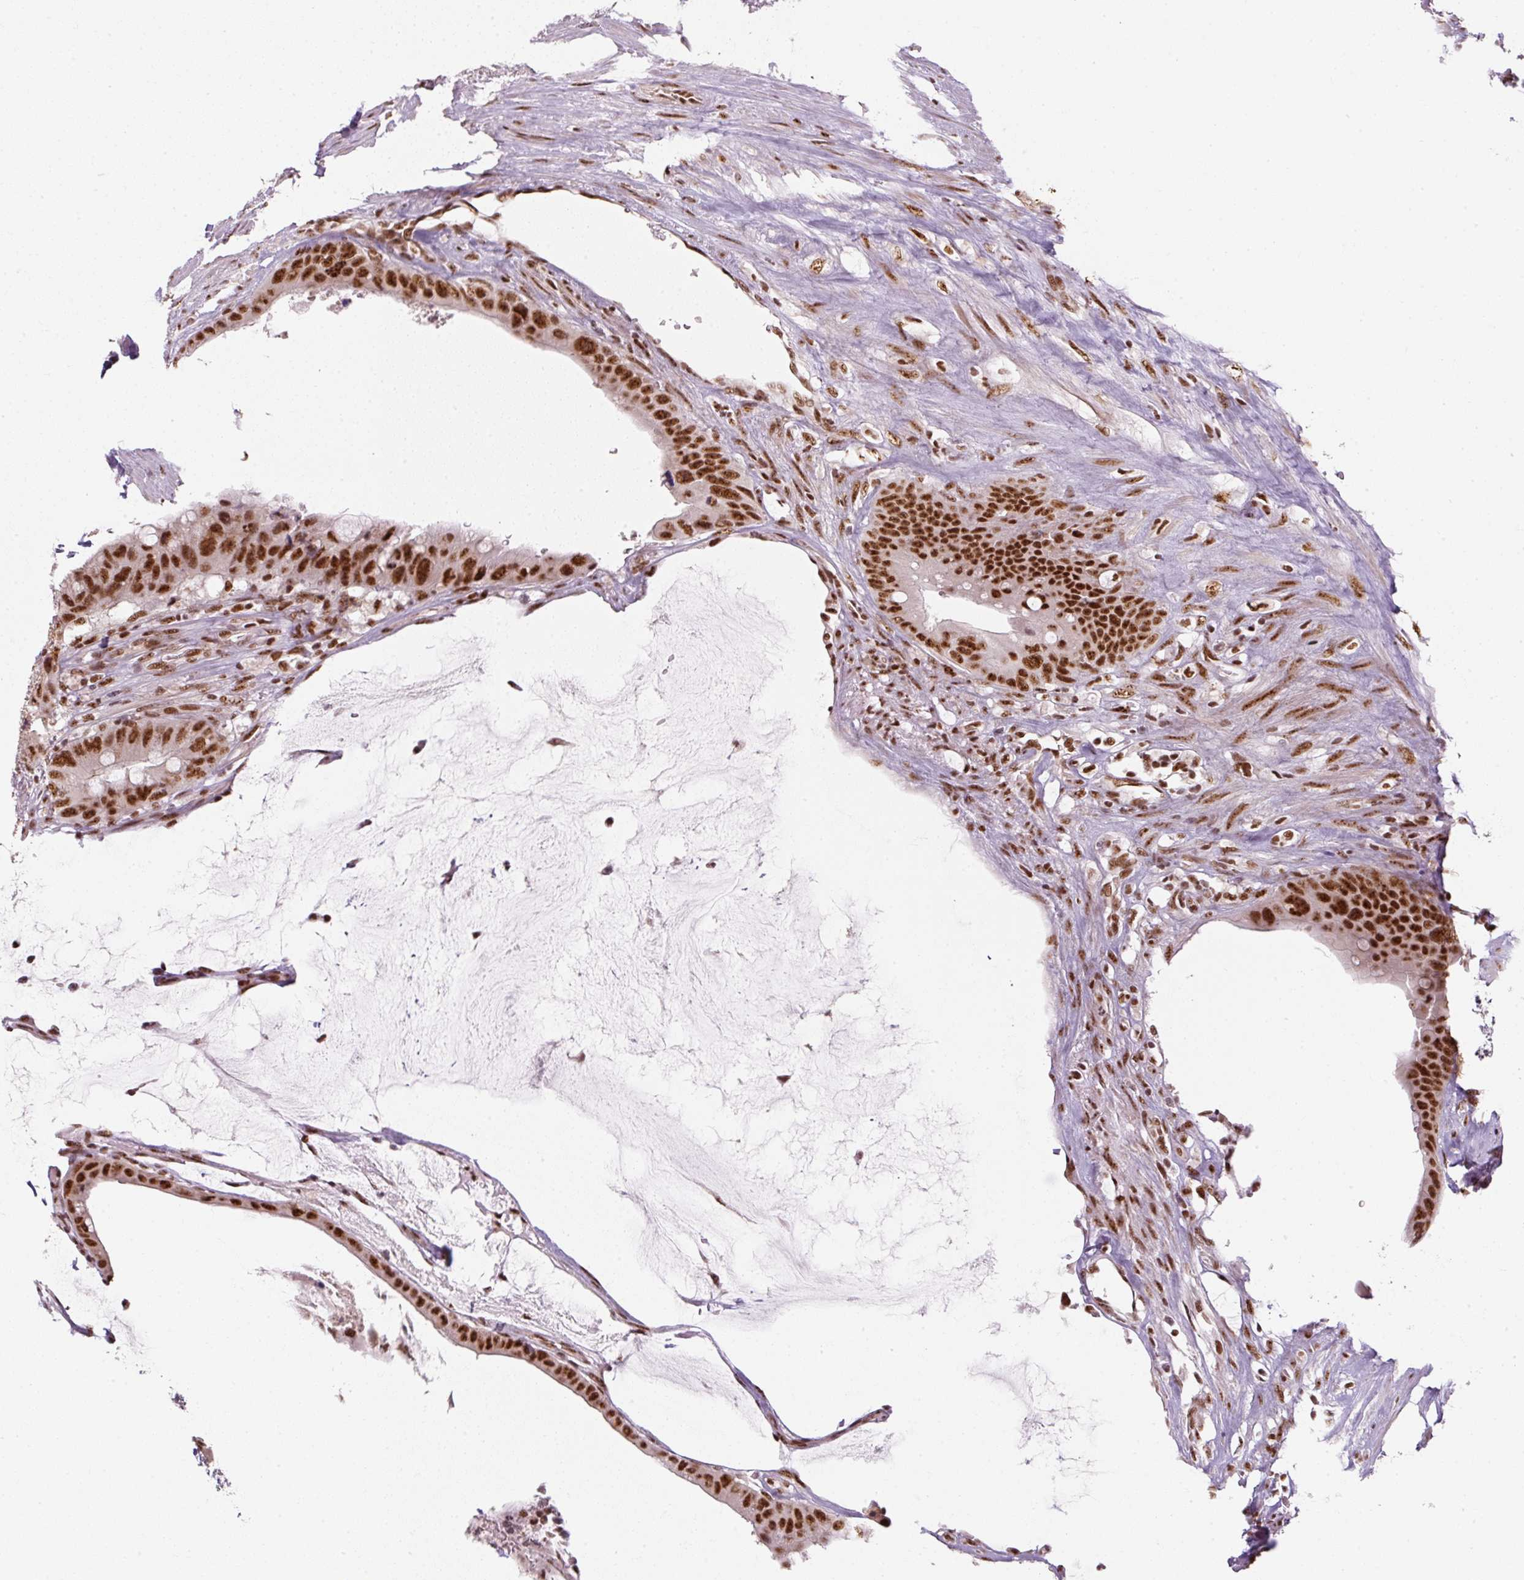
{"staining": {"intensity": "strong", "quantity": ">75%", "location": "nuclear"}, "tissue": "colorectal cancer", "cell_type": "Tumor cells", "image_type": "cancer", "snomed": [{"axis": "morphology", "description": "Adenocarcinoma, NOS"}, {"axis": "topography", "description": "Rectum"}], "caption": "This is a micrograph of IHC staining of colorectal adenocarcinoma, which shows strong staining in the nuclear of tumor cells.", "gene": "U2AF2", "patient": {"sex": "male", "age": 78}}